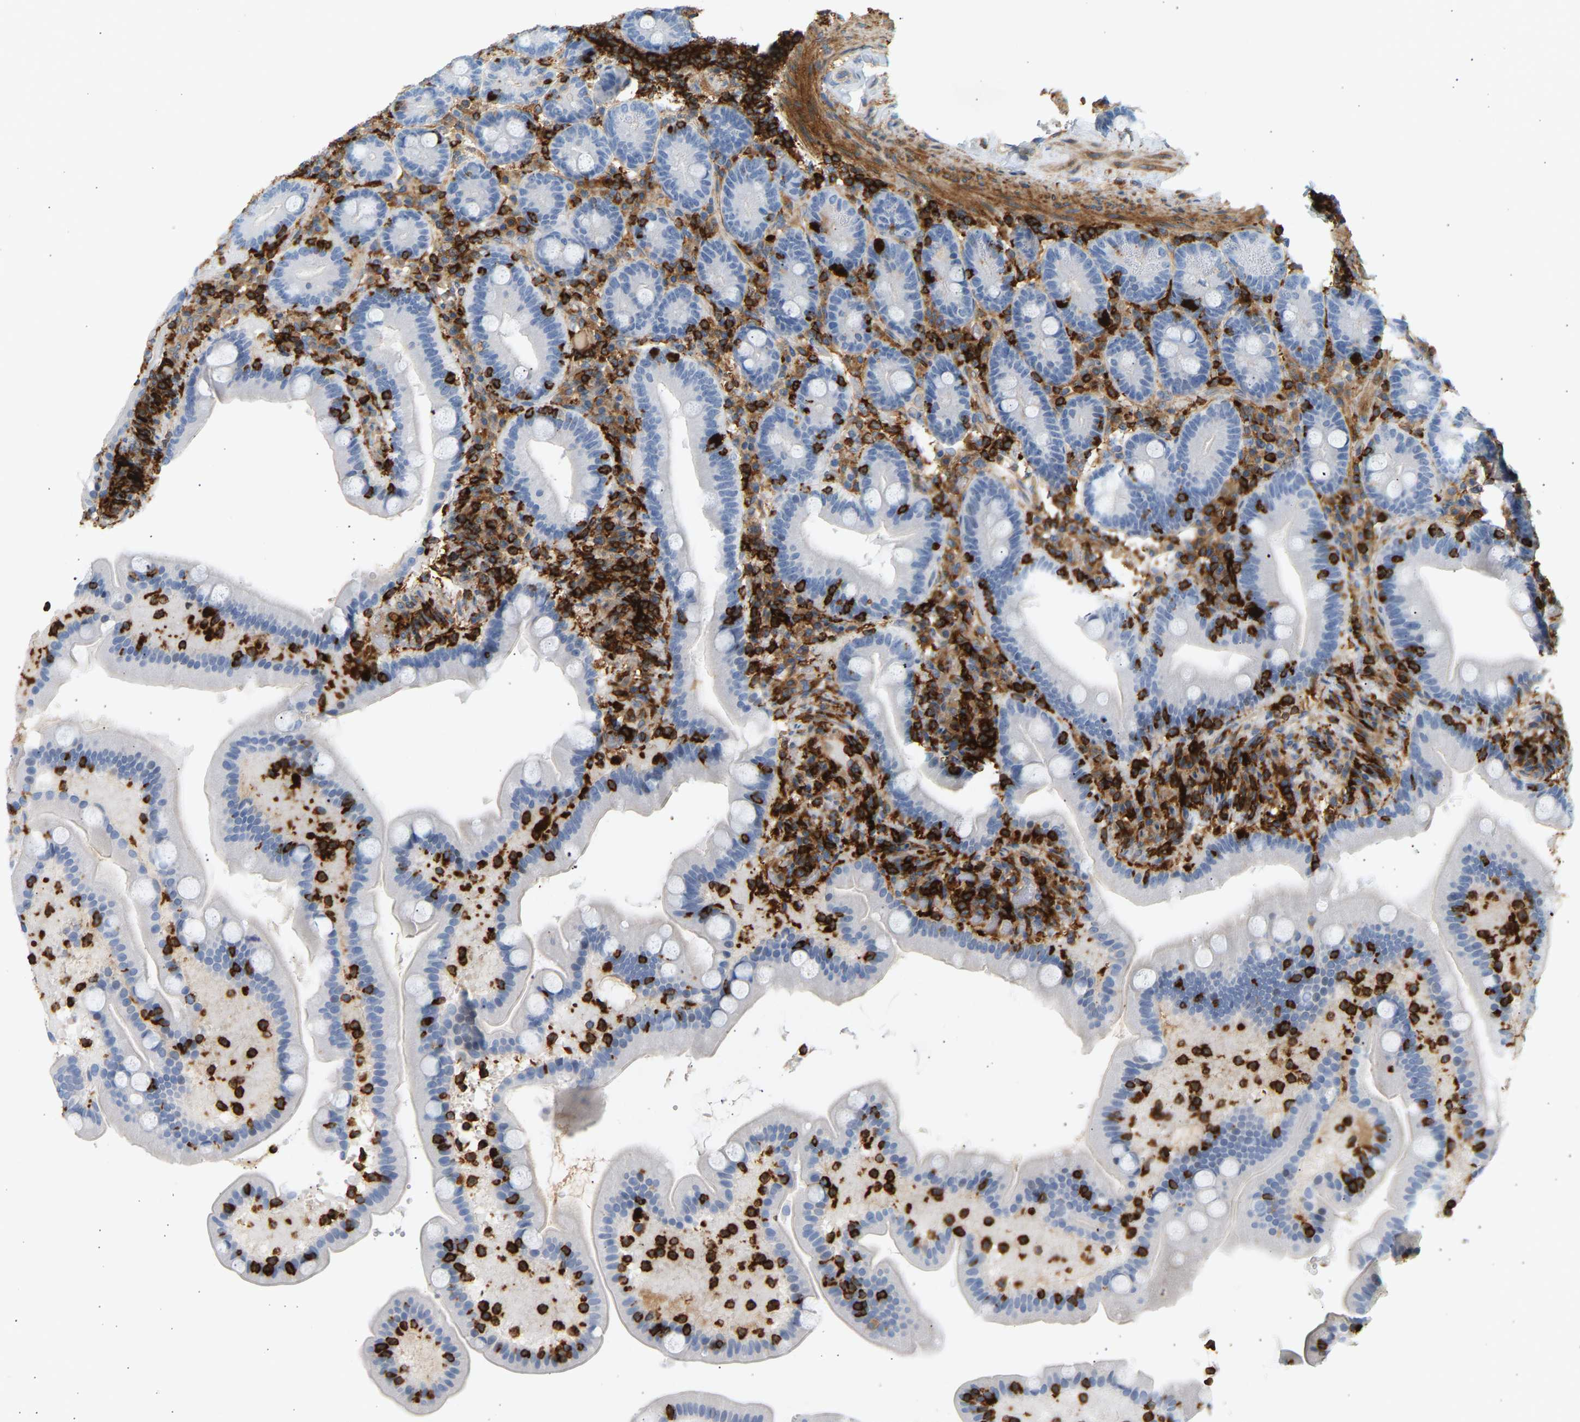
{"staining": {"intensity": "negative", "quantity": "none", "location": "none"}, "tissue": "duodenum", "cell_type": "Glandular cells", "image_type": "normal", "snomed": [{"axis": "morphology", "description": "Normal tissue, NOS"}, {"axis": "topography", "description": "Duodenum"}], "caption": "IHC photomicrograph of unremarkable duodenum stained for a protein (brown), which exhibits no staining in glandular cells.", "gene": "FNBP1", "patient": {"sex": "male", "age": 54}}